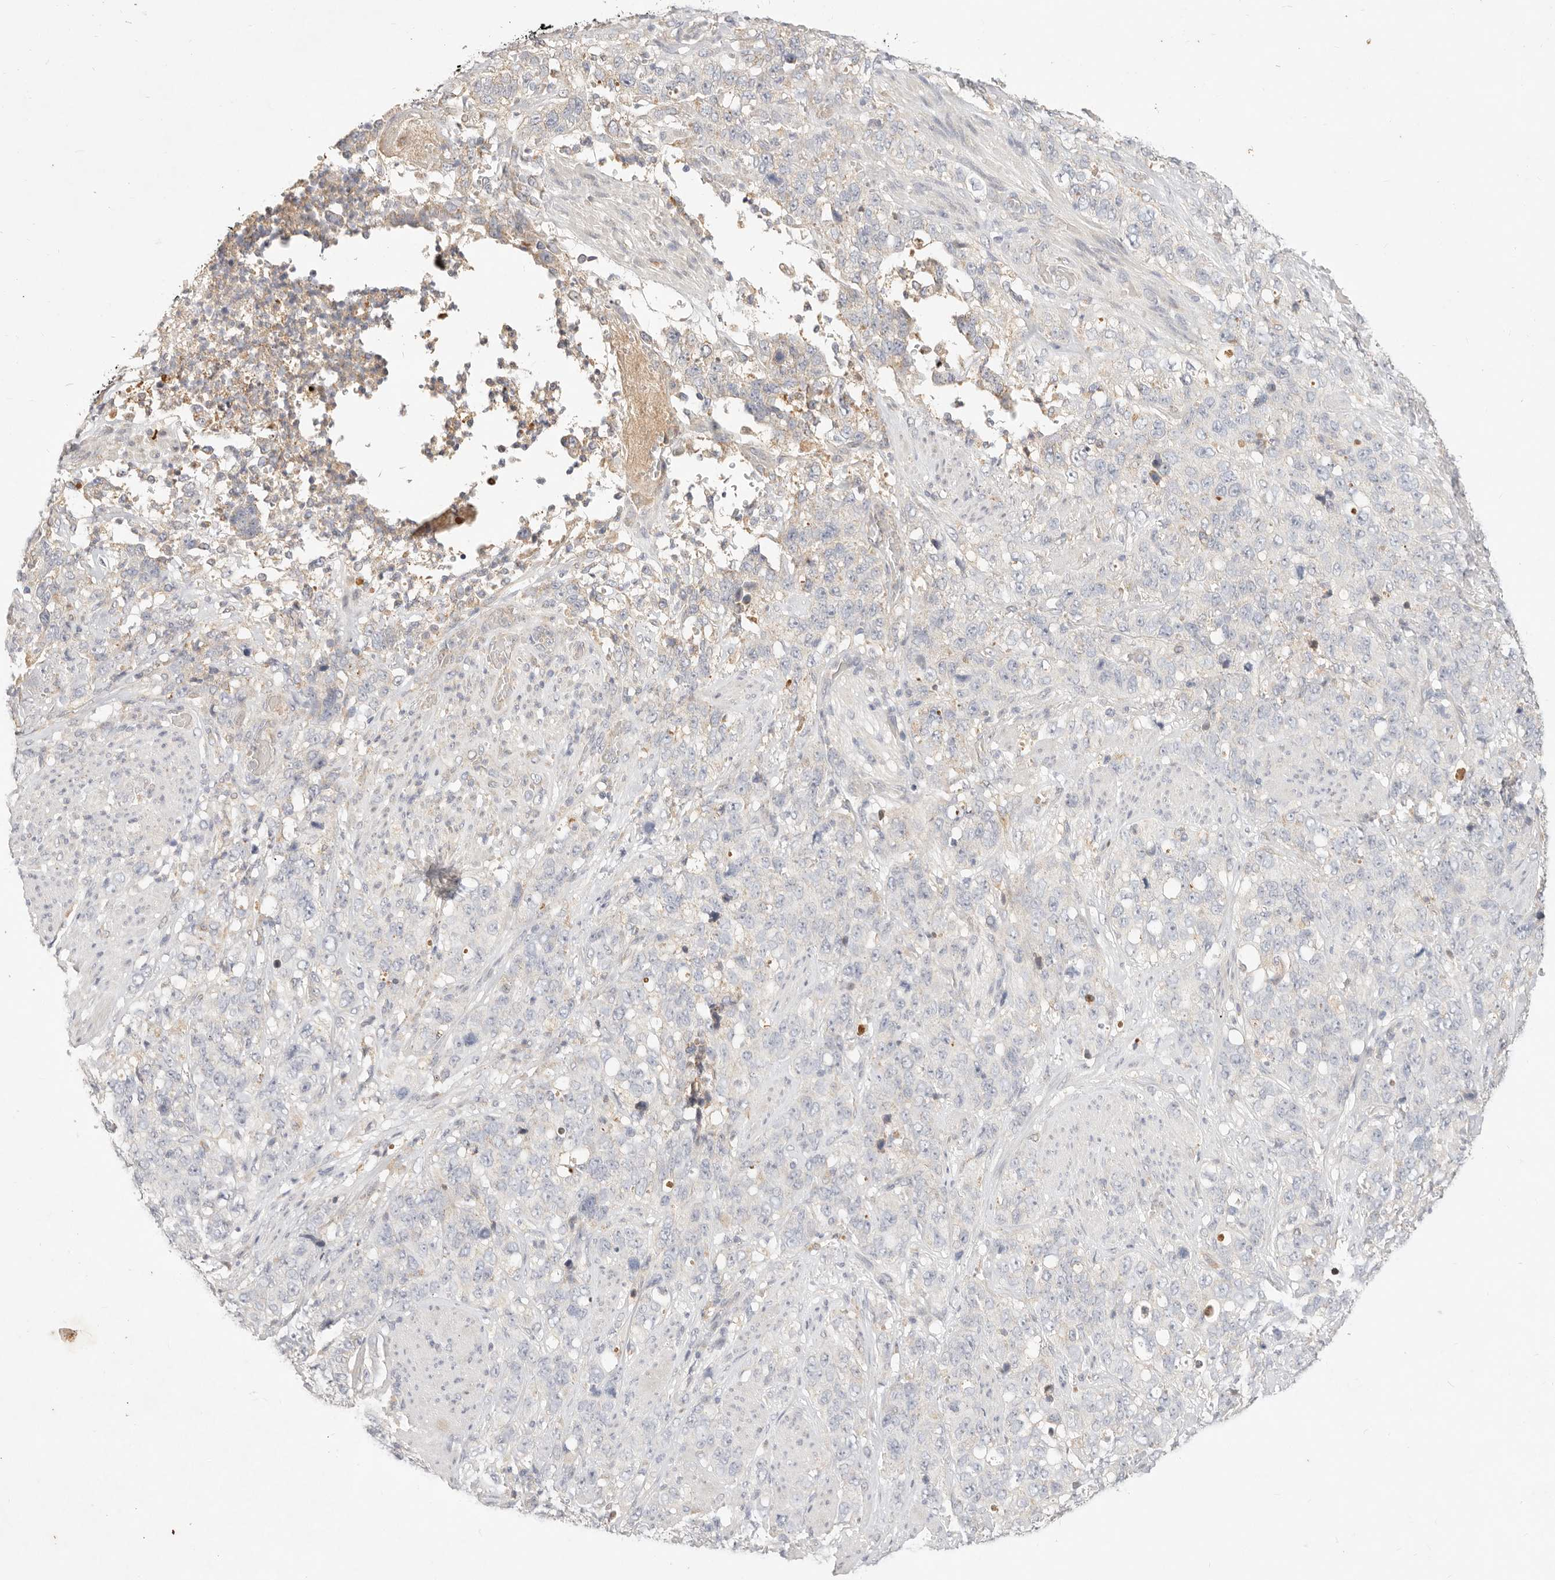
{"staining": {"intensity": "negative", "quantity": "none", "location": "none"}, "tissue": "stomach cancer", "cell_type": "Tumor cells", "image_type": "cancer", "snomed": [{"axis": "morphology", "description": "Adenocarcinoma, NOS"}, {"axis": "topography", "description": "Stomach"}], "caption": "Immunohistochemical staining of human stomach cancer reveals no significant positivity in tumor cells.", "gene": "ACOX1", "patient": {"sex": "male", "age": 48}}